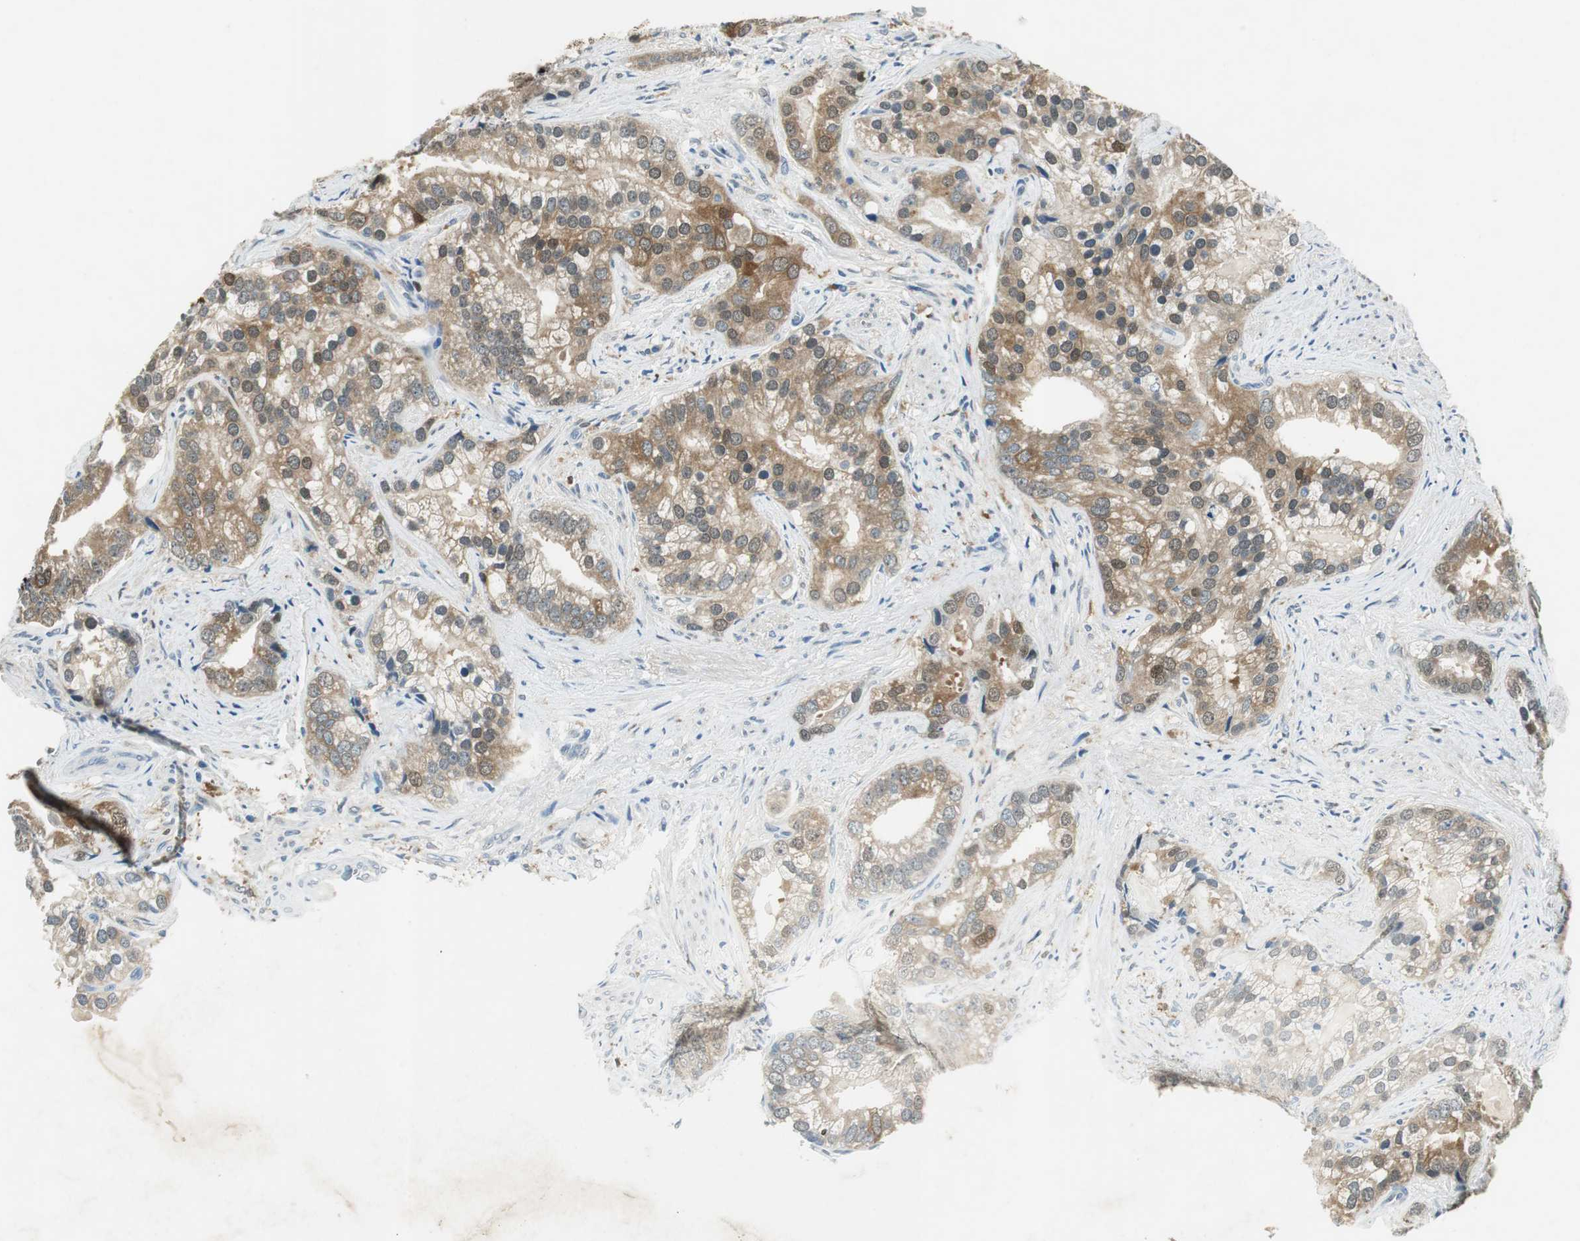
{"staining": {"intensity": "moderate", "quantity": "25%-75%", "location": "cytoplasmic/membranous"}, "tissue": "prostate cancer", "cell_type": "Tumor cells", "image_type": "cancer", "snomed": [{"axis": "morphology", "description": "Adenocarcinoma, Low grade"}, {"axis": "topography", "description": "Prostate"}], "caption": "Immunohistochemical staining of human prostate cancer (adenocarcinoma (low-grade)) reveals medium levels of moderate cytoplasmic/membranous protein expression in about 25%-75% of tumor cells. The protein of interest is shown in brown color, while the nuclei are stained blue.", "gene": "ME1", "patient": {"sex": "male", "age": 71}}